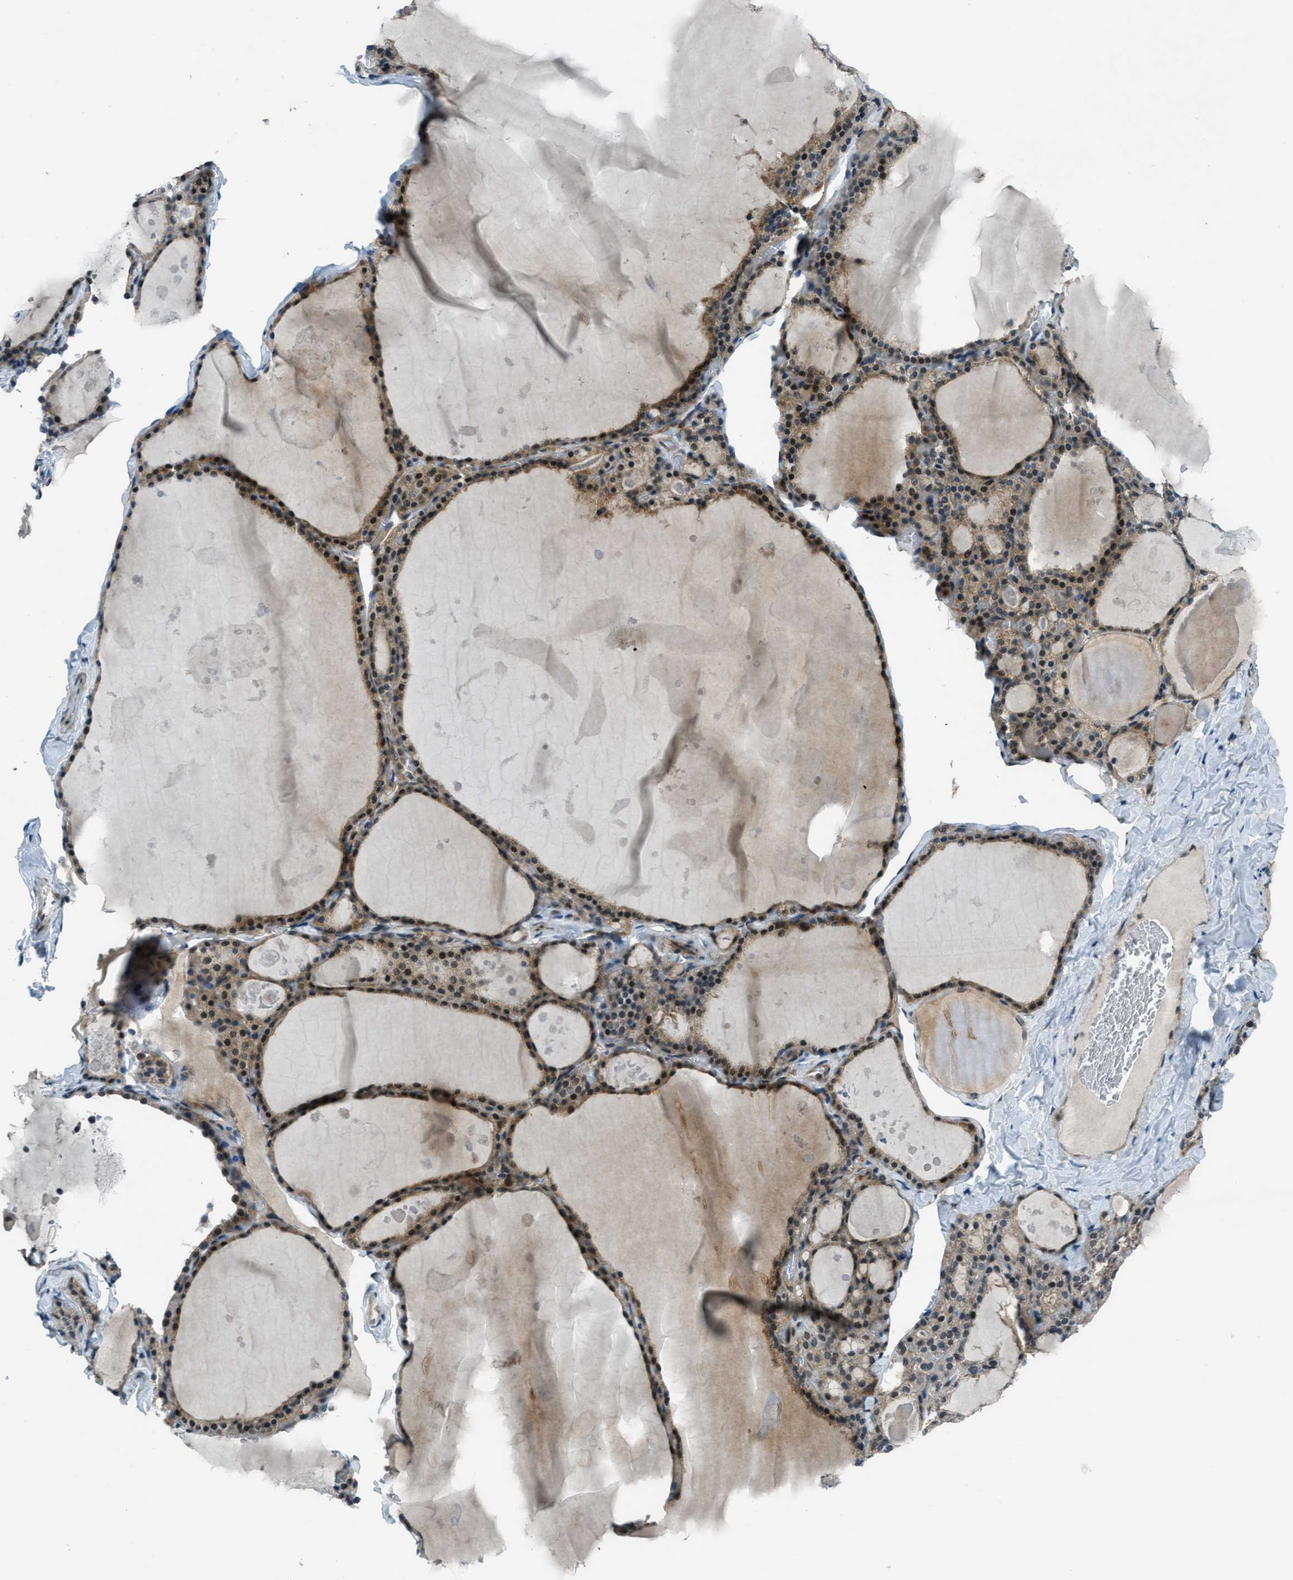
{"staining": {"intensity": "moderate", "quantity": ">75%", "location": "cytoplasmic/membranous,nuclear"}, "tissue": "thyroid gland", "cell_type": "Glandular cells", "image_type": "normal", "snomed": [{"axis": "morphology", "description": "Normal tissue, NOS"}, {"axis": "topography", "description": "Thyroid gland"}], "caption": "Immunohistochemistry (IHC) (DAB) staining of unremarkable thyroid gland reveals moderate cytoplasmic/membranous,nuclear protein staining in about >75% of glandular cells.", "gene": "NPEPL1", "patient": {"sex": "male", "age": 56}}